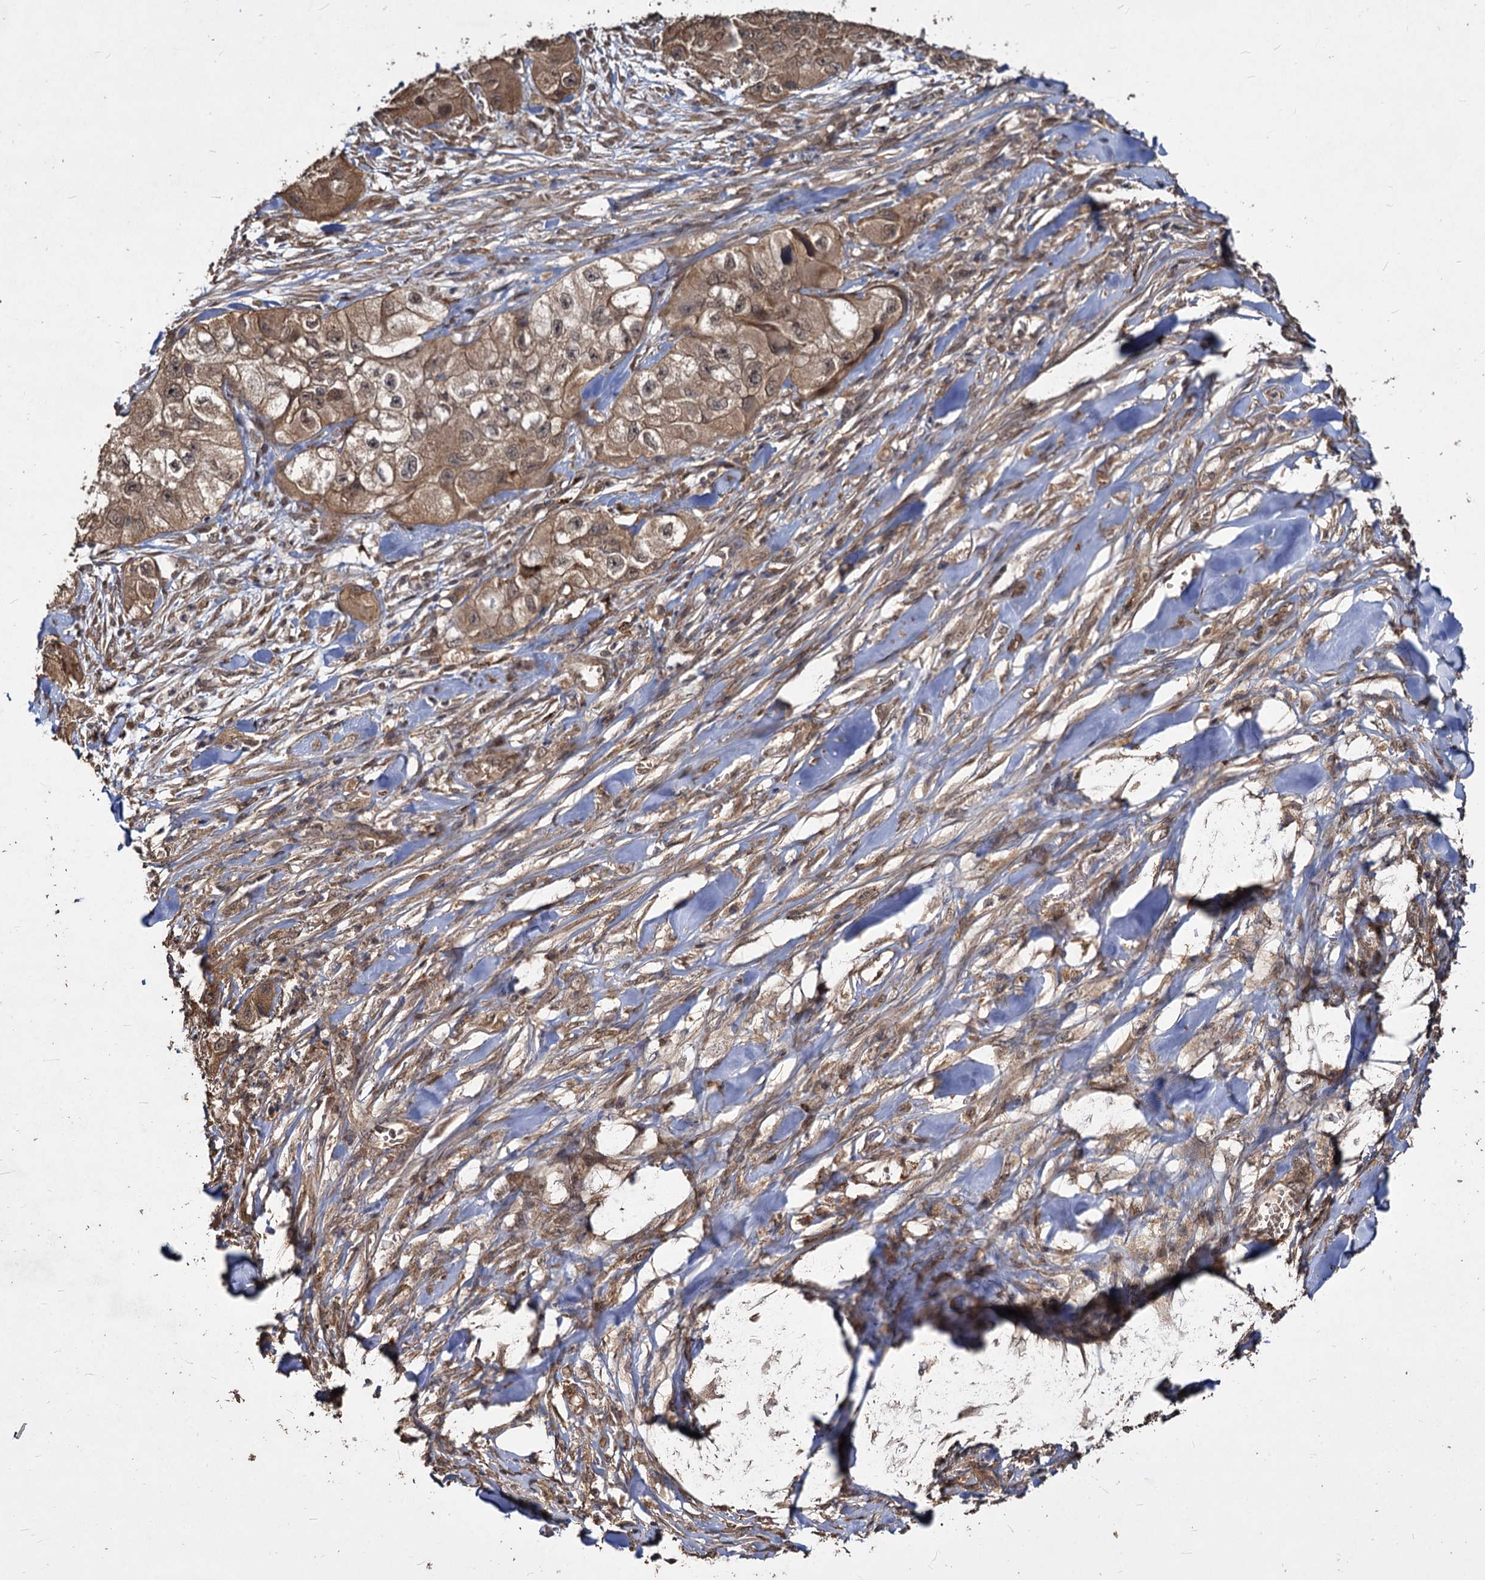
{"staining": {"intensity": "moderate", "quantity": ">75%", "location": "cytoplasmic/membranous,nuclear"}, "tissue": "skin cancer", "cell_type": "Tumor cells", "image_type": "cancer", "snomed": [{"axis": "morphology", "description": "Squamous cell carcinoma, NOS"}, {"axis": "topography", "description": "Skin"}, {"axis": "topography", "description": "Subcutis"}], "caption": "An IHC histopathology image of tumor tissue is shown. Protein staining in brown highlights moderate cytoplasmic/membranous and nuclear positivity in skin squamous cell carcinoma within tumor cells.", "gene": "VPS51", "patient": {"sex": "male", "age": 73}}